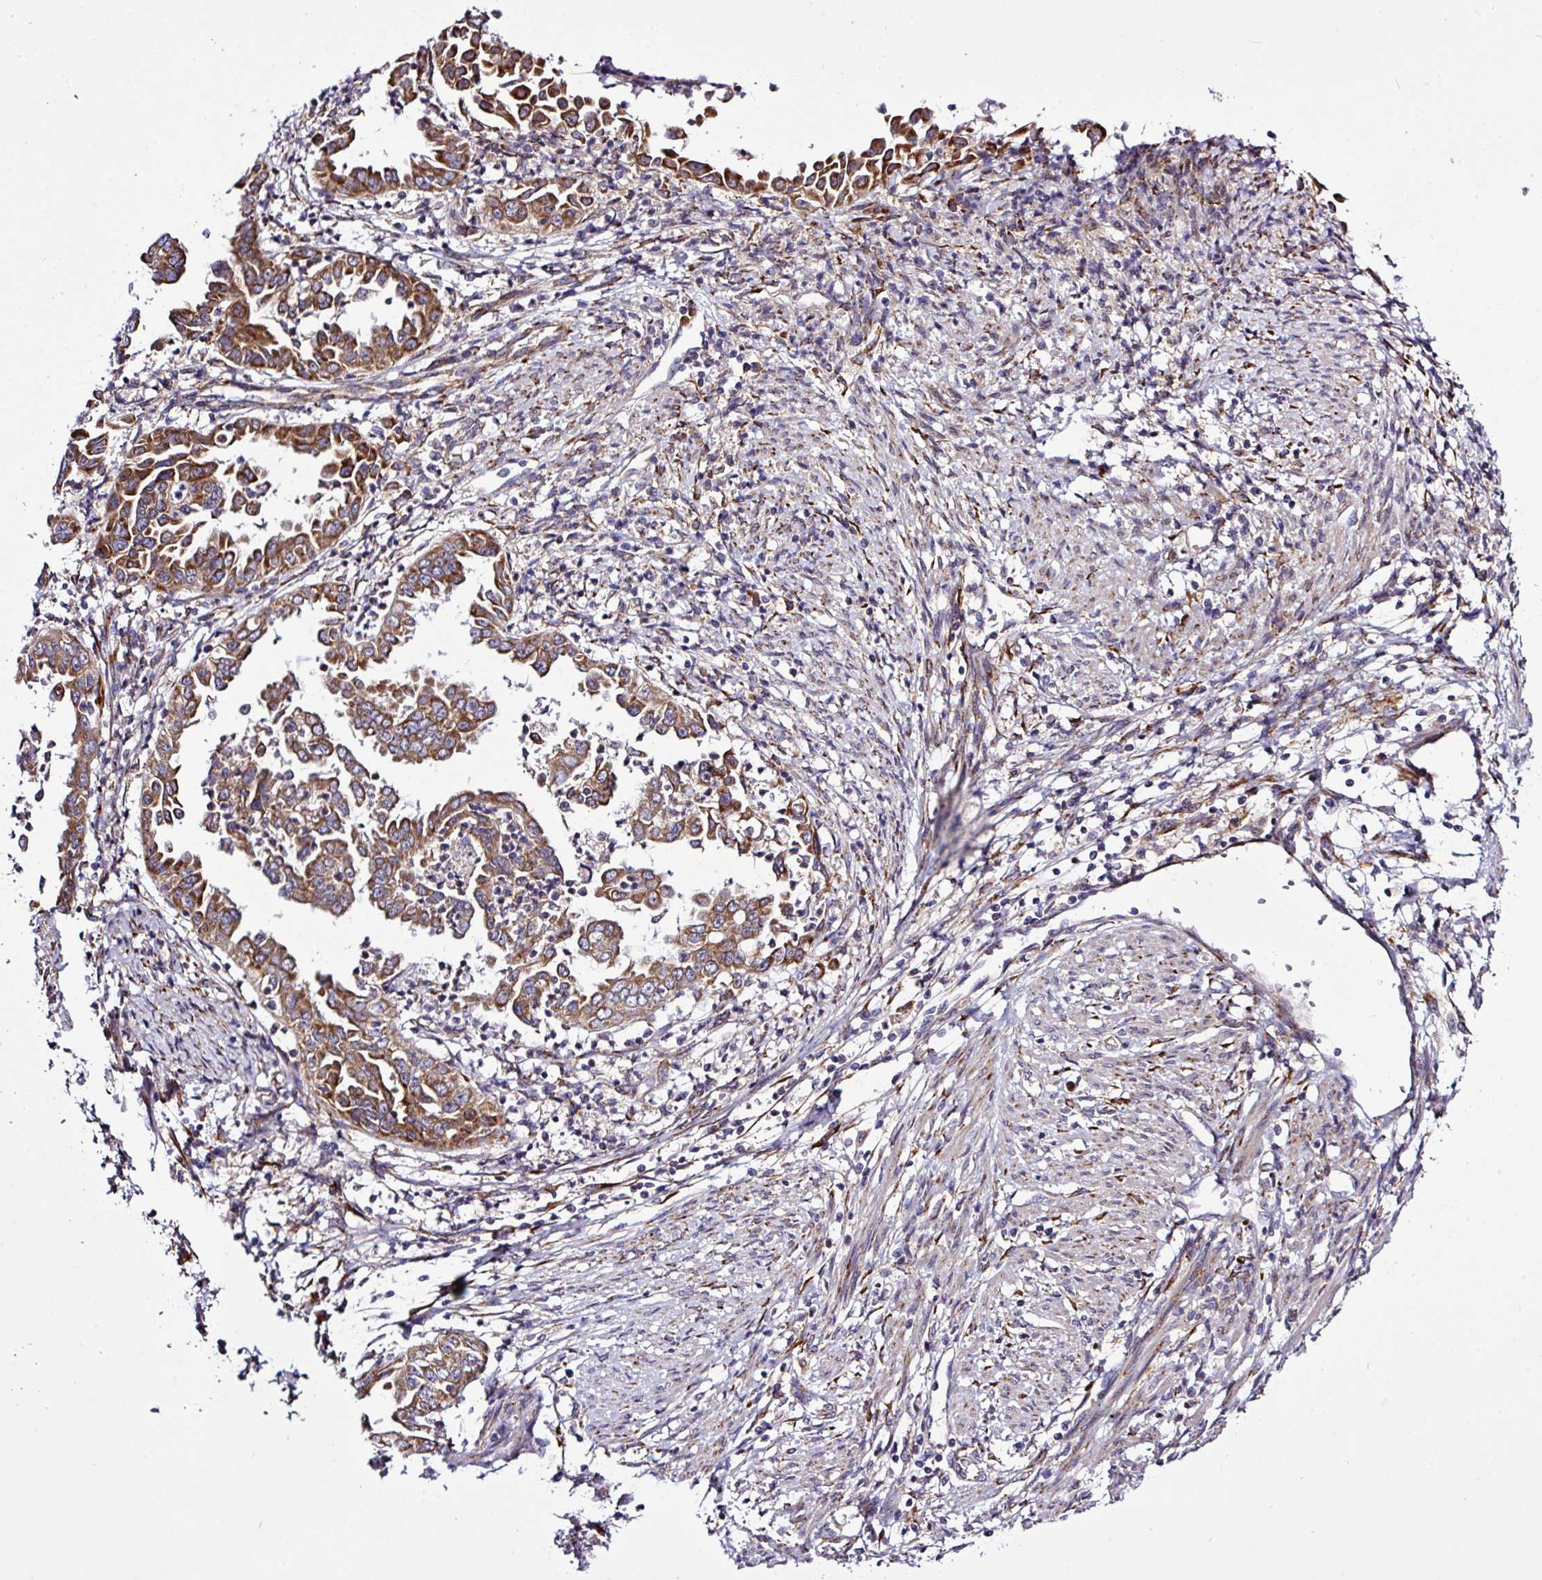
{"staining": {"intensity": "strong", "quantity": "25%-75%", "location": "cytoplasmic/membranous"}, "tissue": "endometrial cancer", "cell_type": "Tumor cells", "image_type": "cancer", "snomed": [{"axis": "morphology", "description": "Adenocarcinoma, NOS"}, {"axis": "topography", "description": "Endometrium"}], "caption": "Protein expression analysis of endometrial cancer (adenocarcinoma) reveals strong cytoplasmic/membranous staining in approximately 25%-75% of tumor cells.", "gene": "TM2D2", "patient": {"sex": "female", "age": 85}}